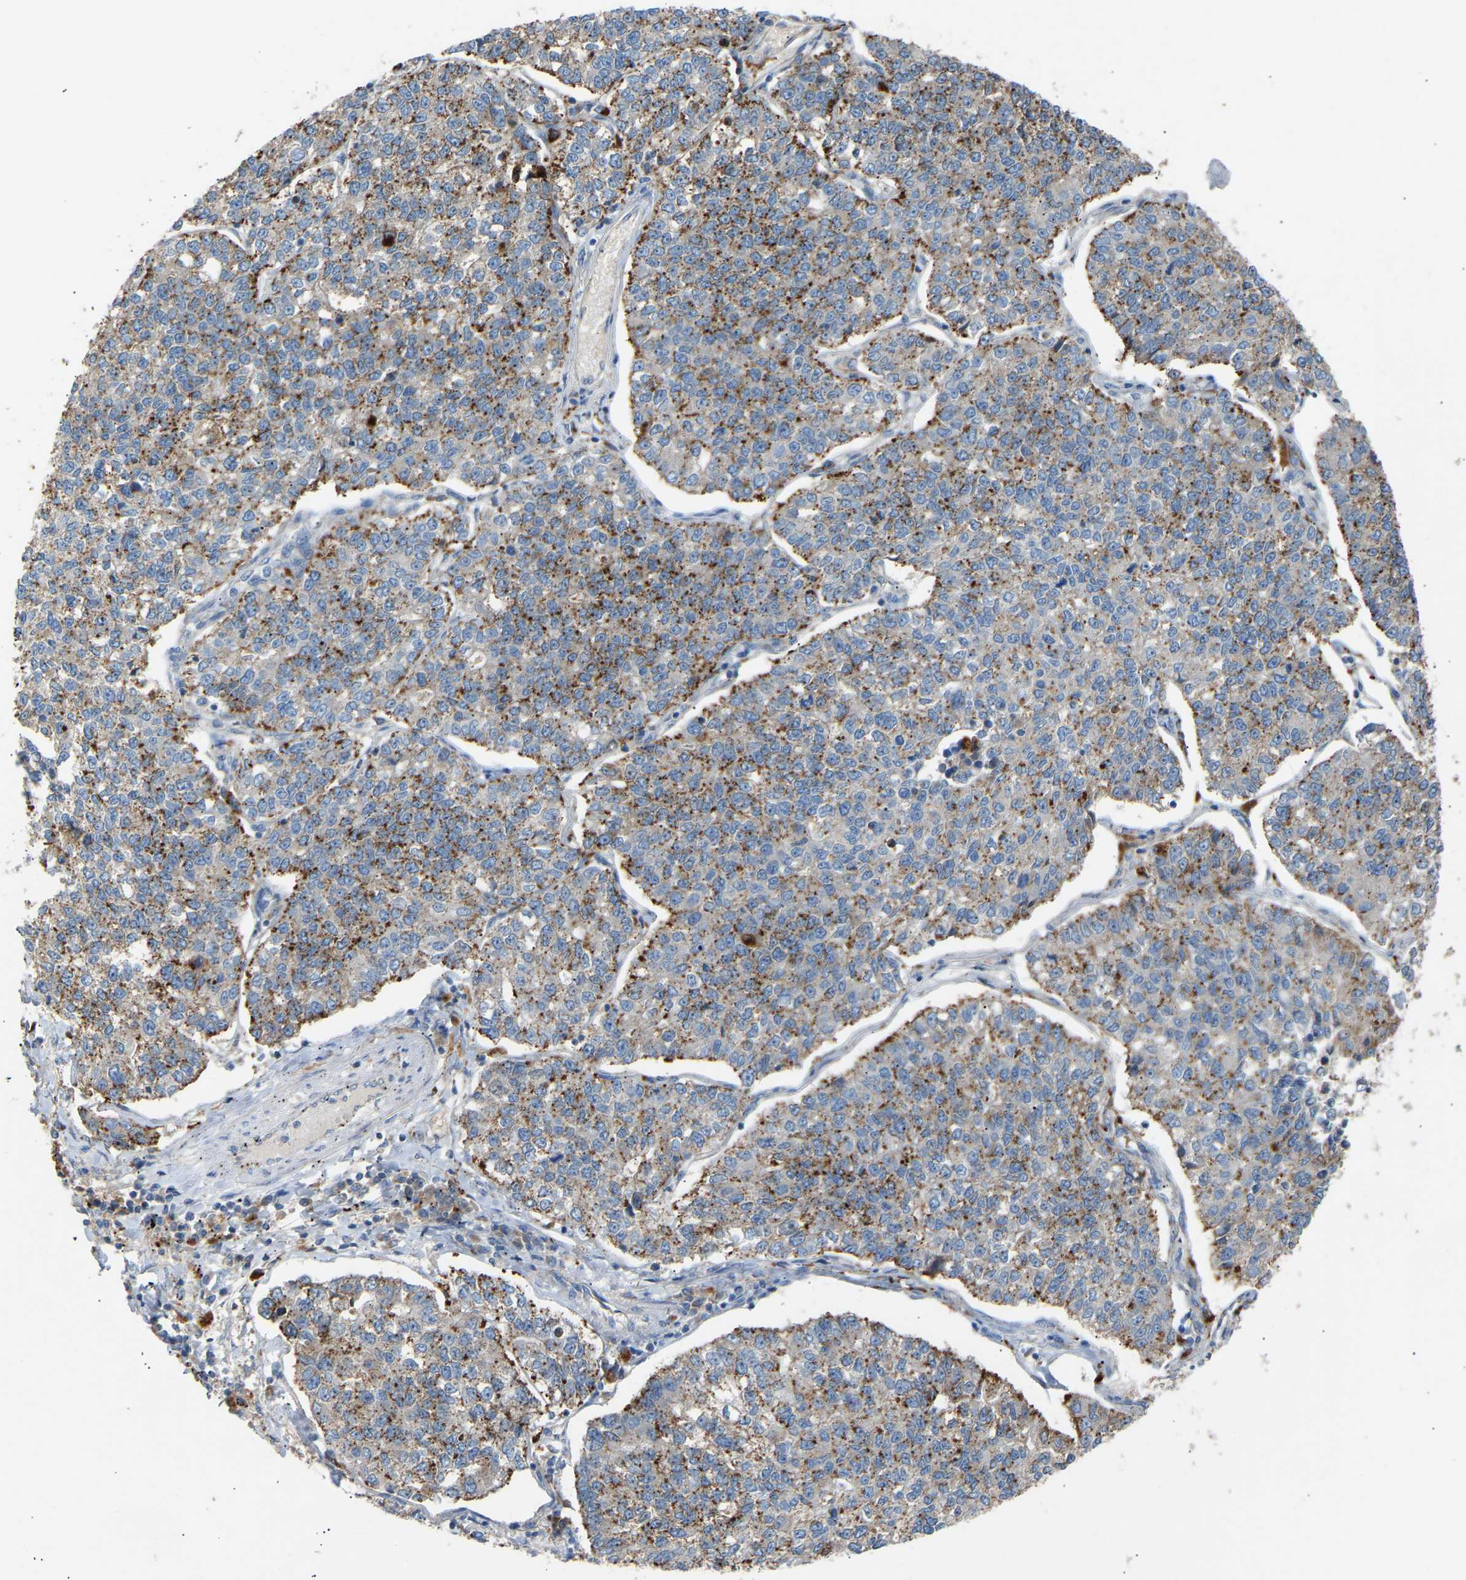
{"staining": {"intensity": "moderate", "quantity": "25%-75%", "location": "cytoplasmic/membranous"}, "tissue": "lung cancer", "cell_type": "Tumor cells", "image_type": "cancer", "snomed": [{"axis": "morphology", "description": "Adenocarcinoma, NOS"}, {"axis": "topography", "description": "Lung"}], "caption": "Immunohistochemical staining of human lung cancer (adenocarcinoma) displays moderate cytoplasmic/membranous protein expression in approximately 25%-75% of tumor cells.", "gene": "RGP1", "patient": {"sex": "male", "age": 49}}